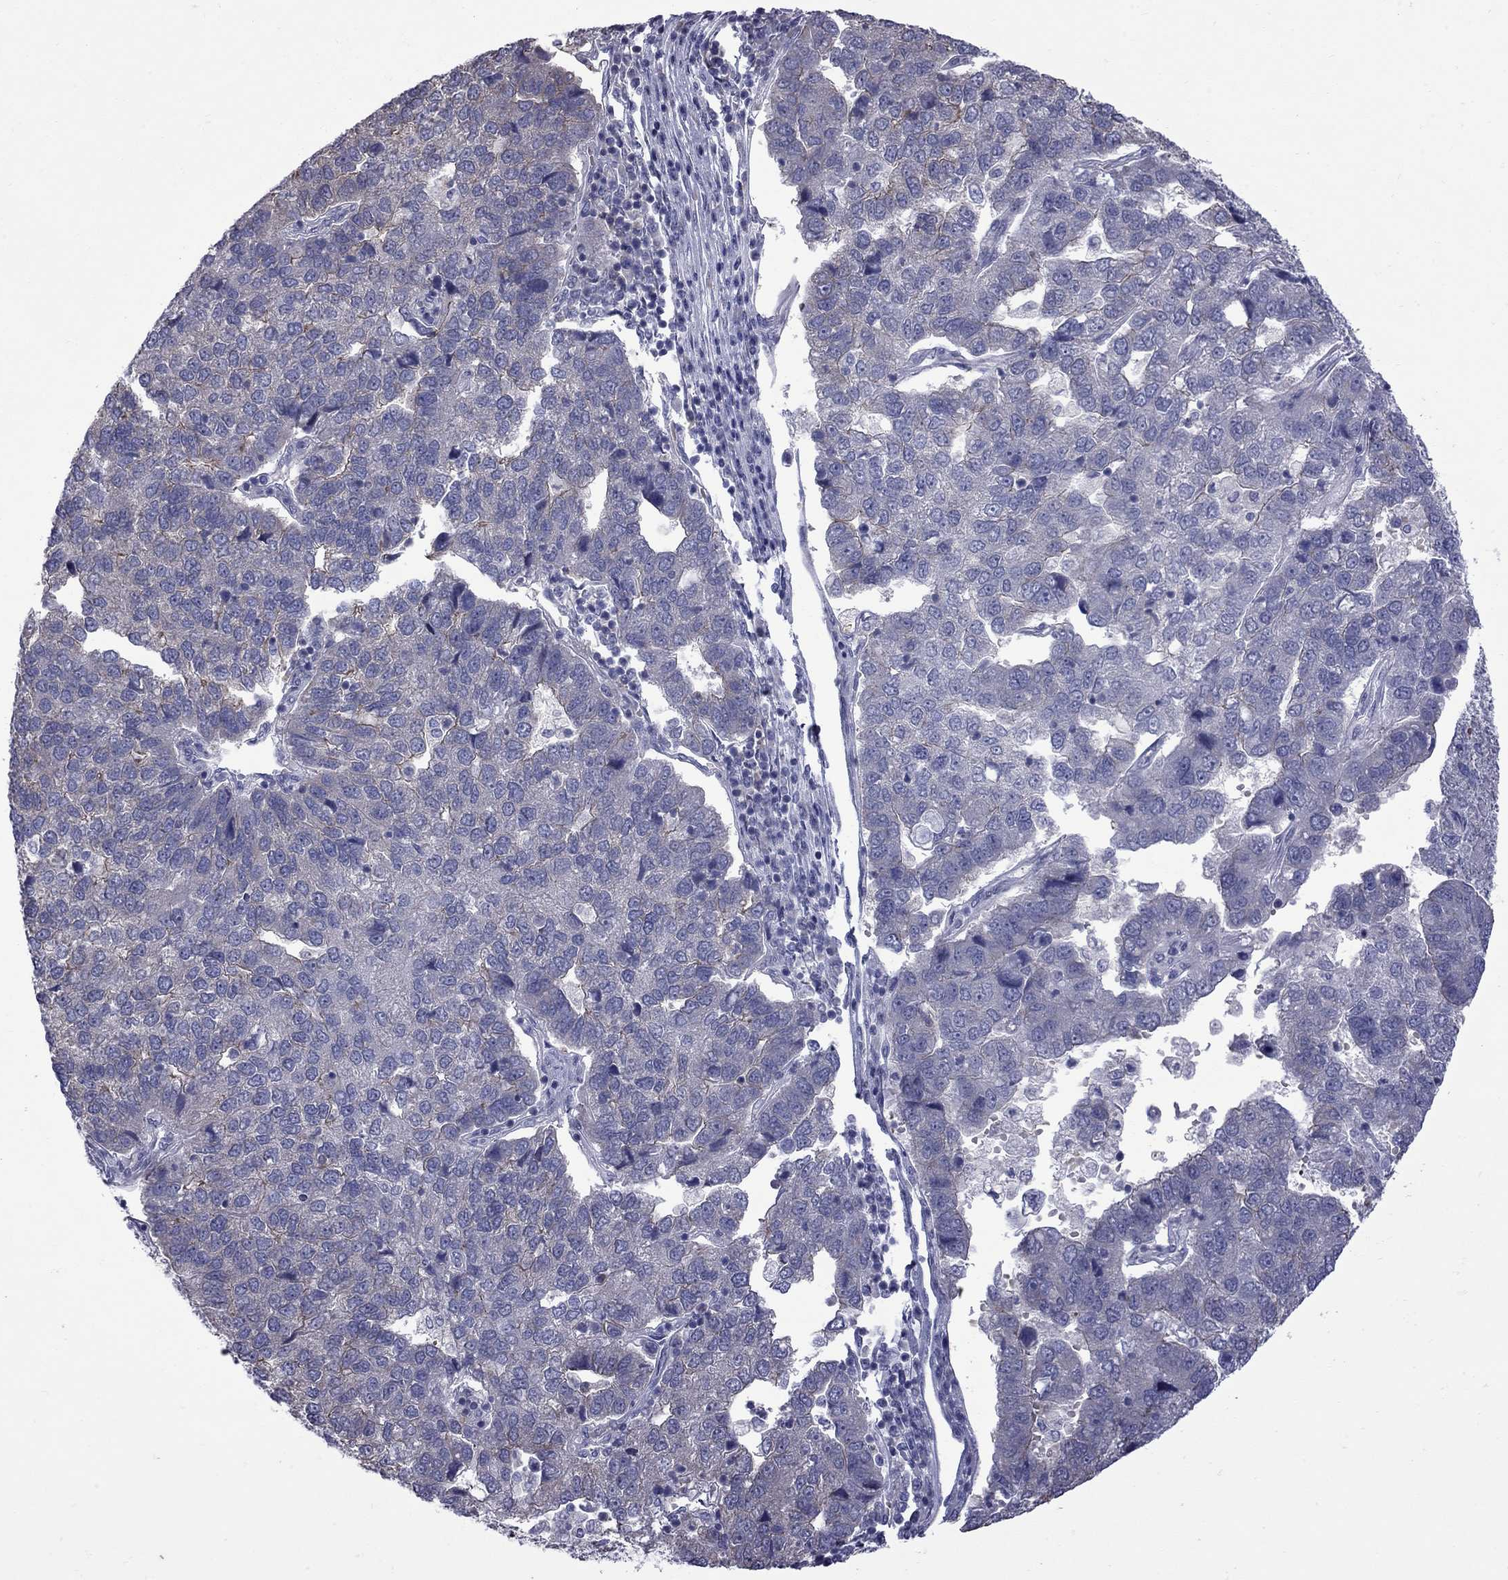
{"staining": {"intensity": "negative", "quantity": "none", "location": "none"}, "tissue": "pancreatic cancer", "cell_type": "Tumor cells", "image_type": "cancer", "snomed": [{"axis": "morphology", "description": "Adenocarcinoma, NOS"}, {"axis": "topography", "description": "Pancreas"}], "caption": "A histopathology image of pancreatic cancer stained for a protein reveals no brown staining in tumor cells.", "gene": "NRARP", "patient": {"sex": "female", "age": 61}}